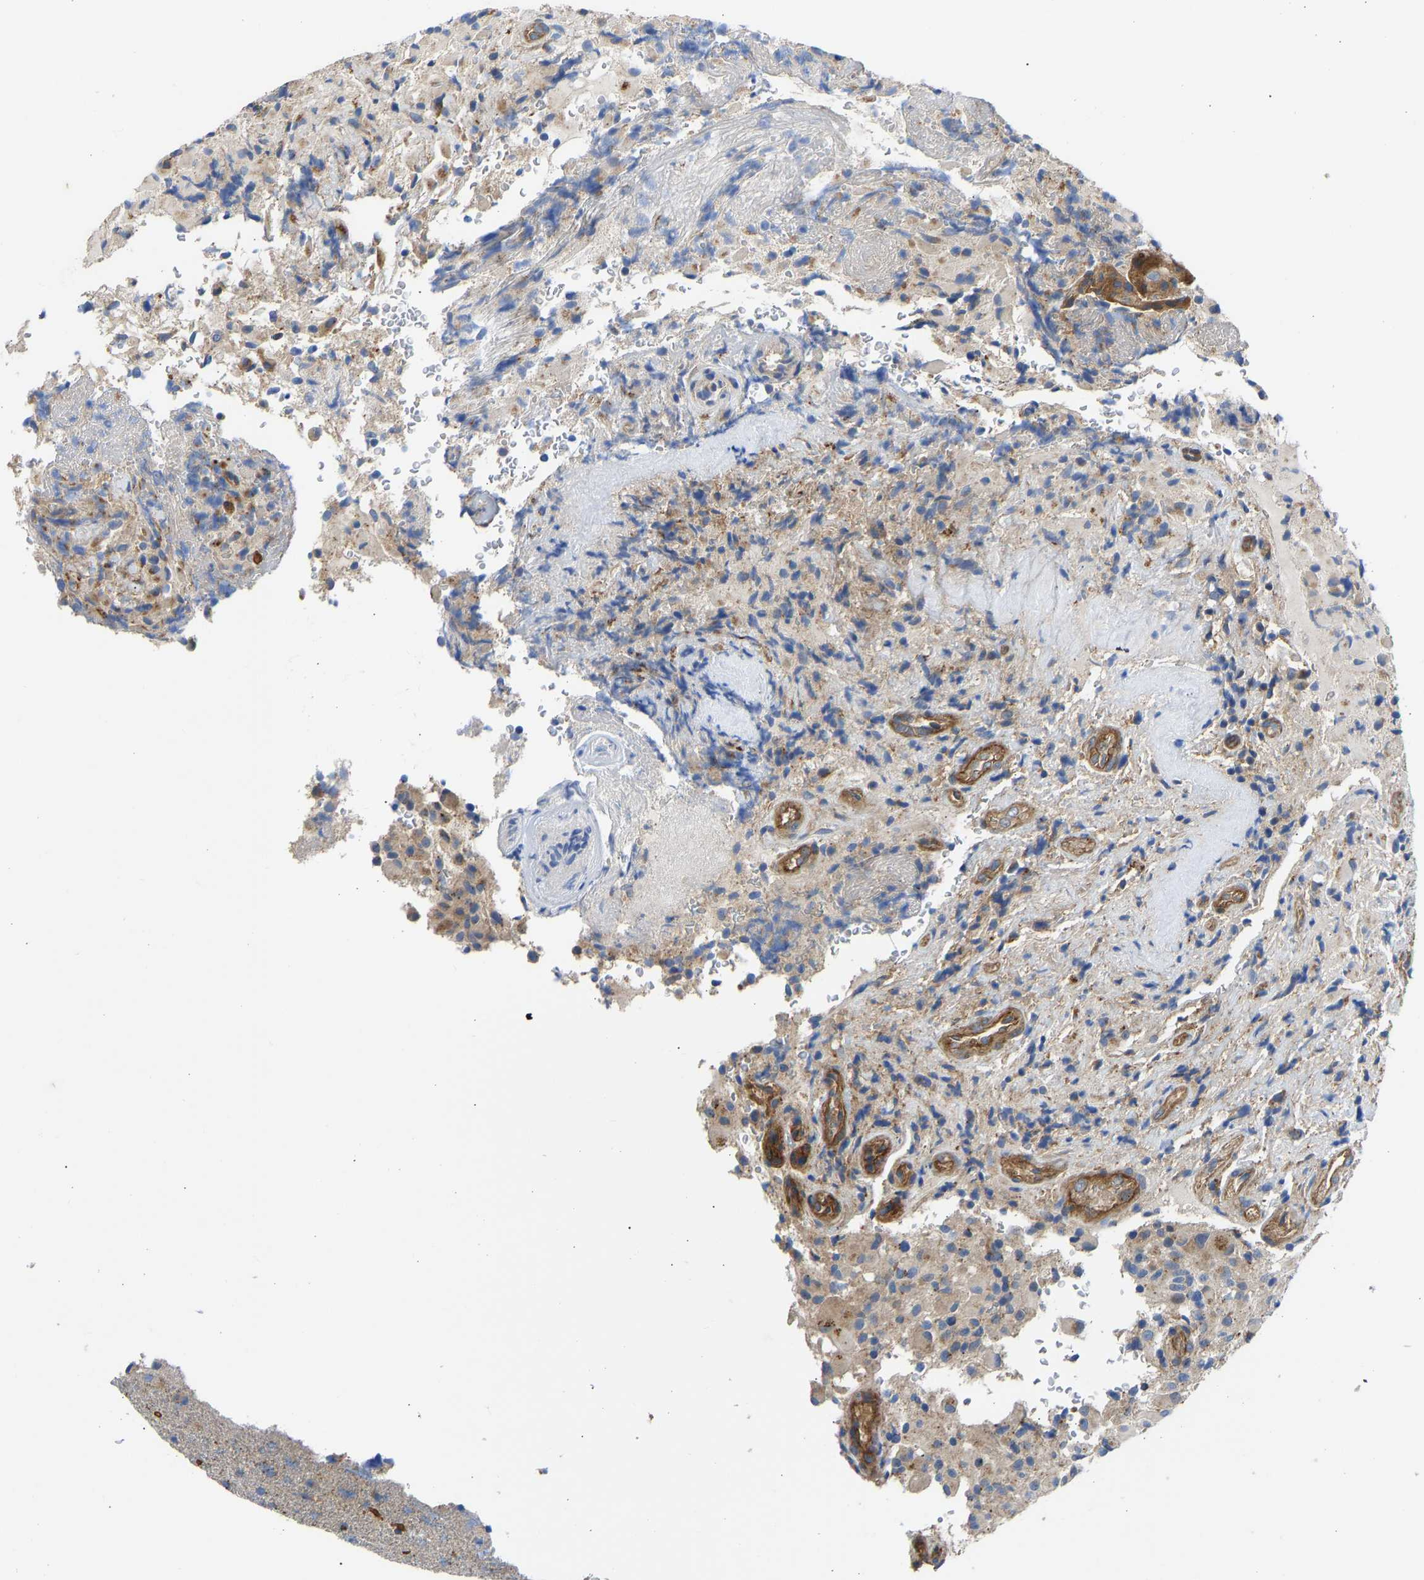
{"staining": {"intensity": "weak", "quantity": ">75%", "location": "cytoplasmic/membranous"}, "tissue": "glioma", "cell_type": "Tumor cells", "image_type": "cancer", "snomed": [{"axis": "morphology", "description": "Glioma, malignant, High grade"}, {"axis": "topography", "description": "Brain"}], "caption": "This photomicrograph displays glioma stained with IHC to label a protein in brown. The cytoplasmic/membranous of tumor cells show weak positivity for the protein. Nuclei are counter-stained blue.", "gene": "MYO1C", "patient": {"sex": "male", "age": 71}}